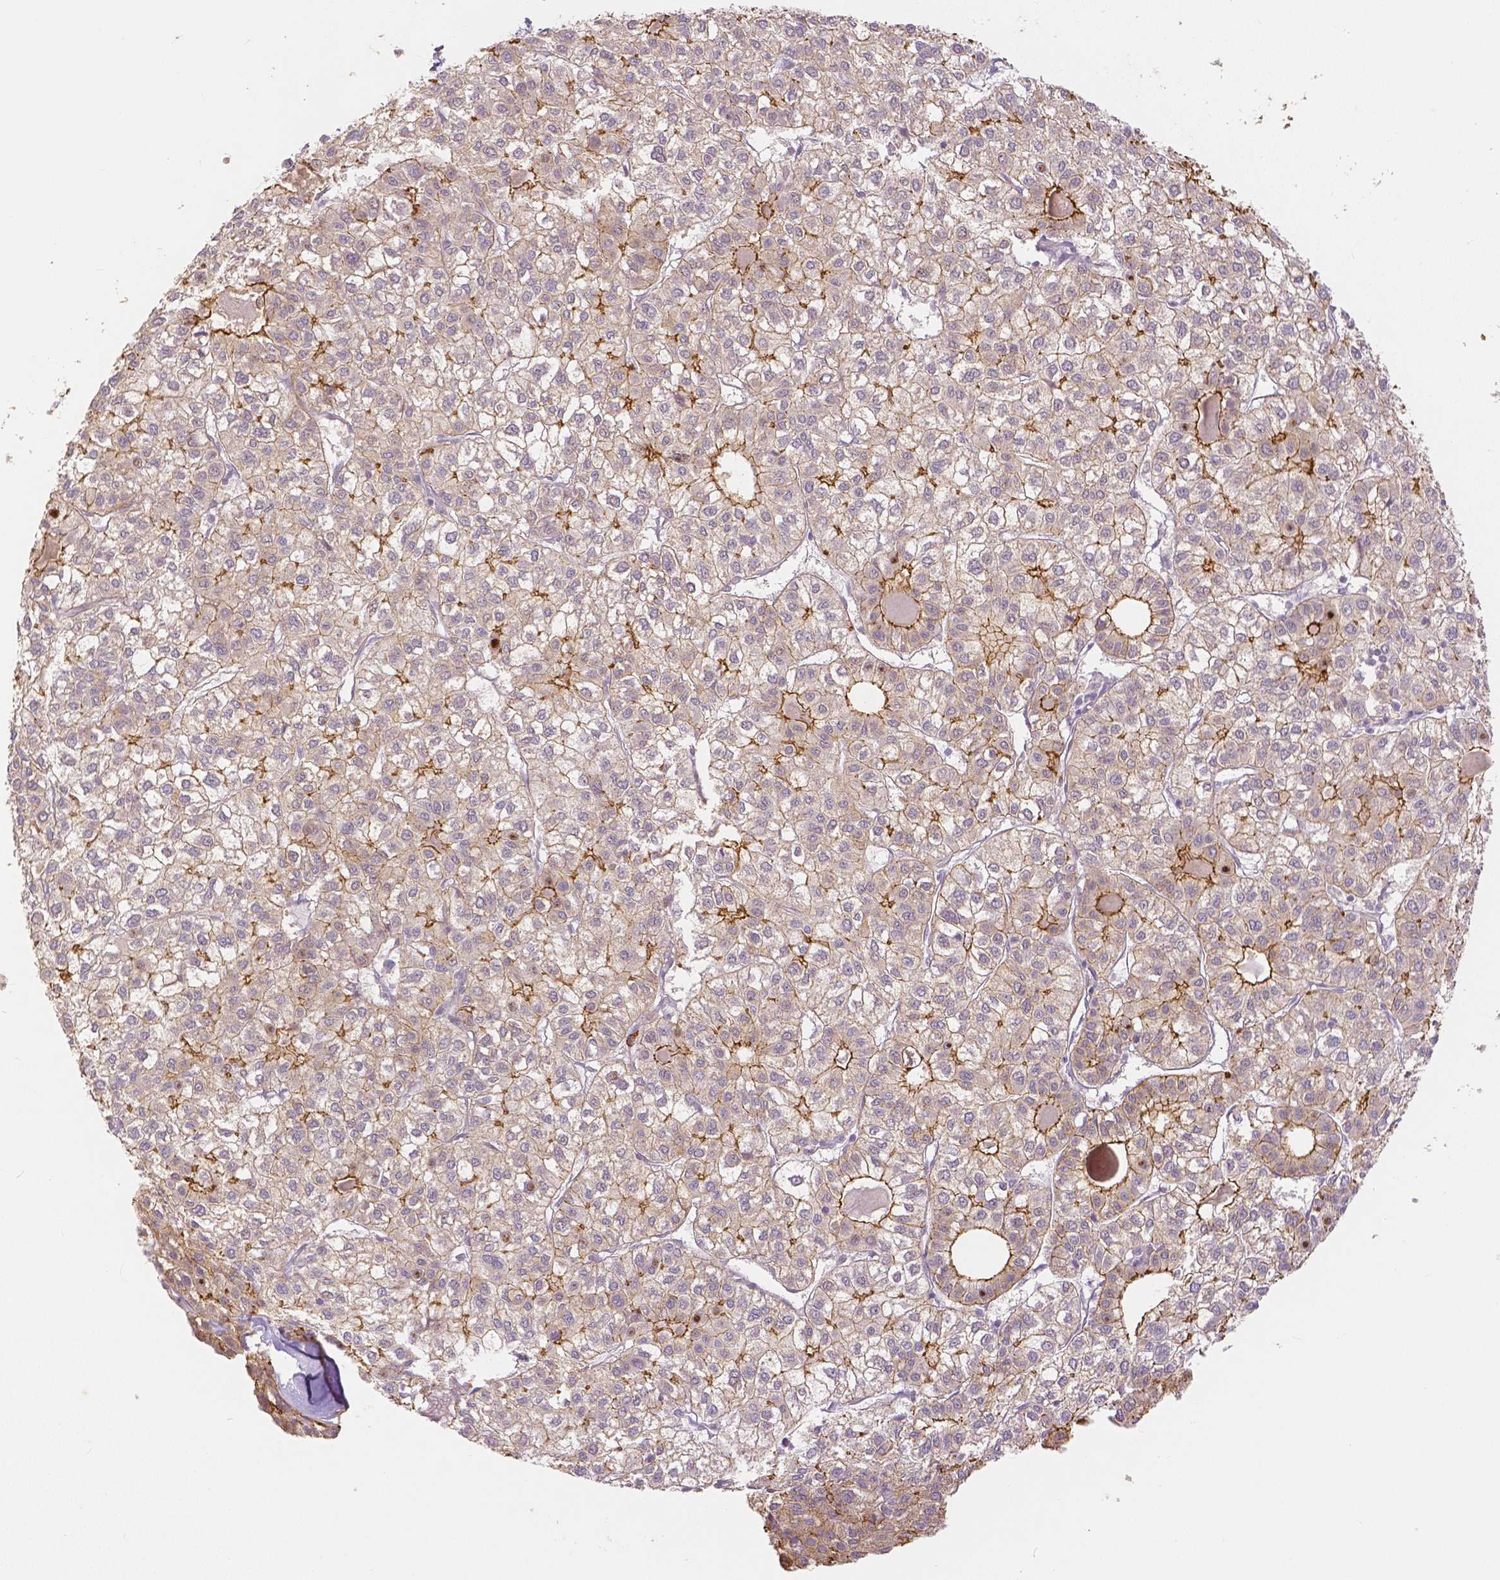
{"staining": {"intensity": "moderate", "quantity": "25%-75%", "location": "cytoplasmic/membranous"}, "tissue": "liver cancer", "cell_type": "Tumor cells", "image_type": "cancer", "snomed": [{"axis": "morphology", "description": "Carcinoma, Hepatocellular, NOS"}, {"axis": "topography", "description": "Liver"}], "caption": "Immunohistochemistry (DAB) staining of liver hepatocellular carcinoma displays moderate cytoplasmic/membranous protein staining in approximately 25%-75% of tumor cells.", "gene": "OCLN", "patient": {"sex": "female", "age": 43}}